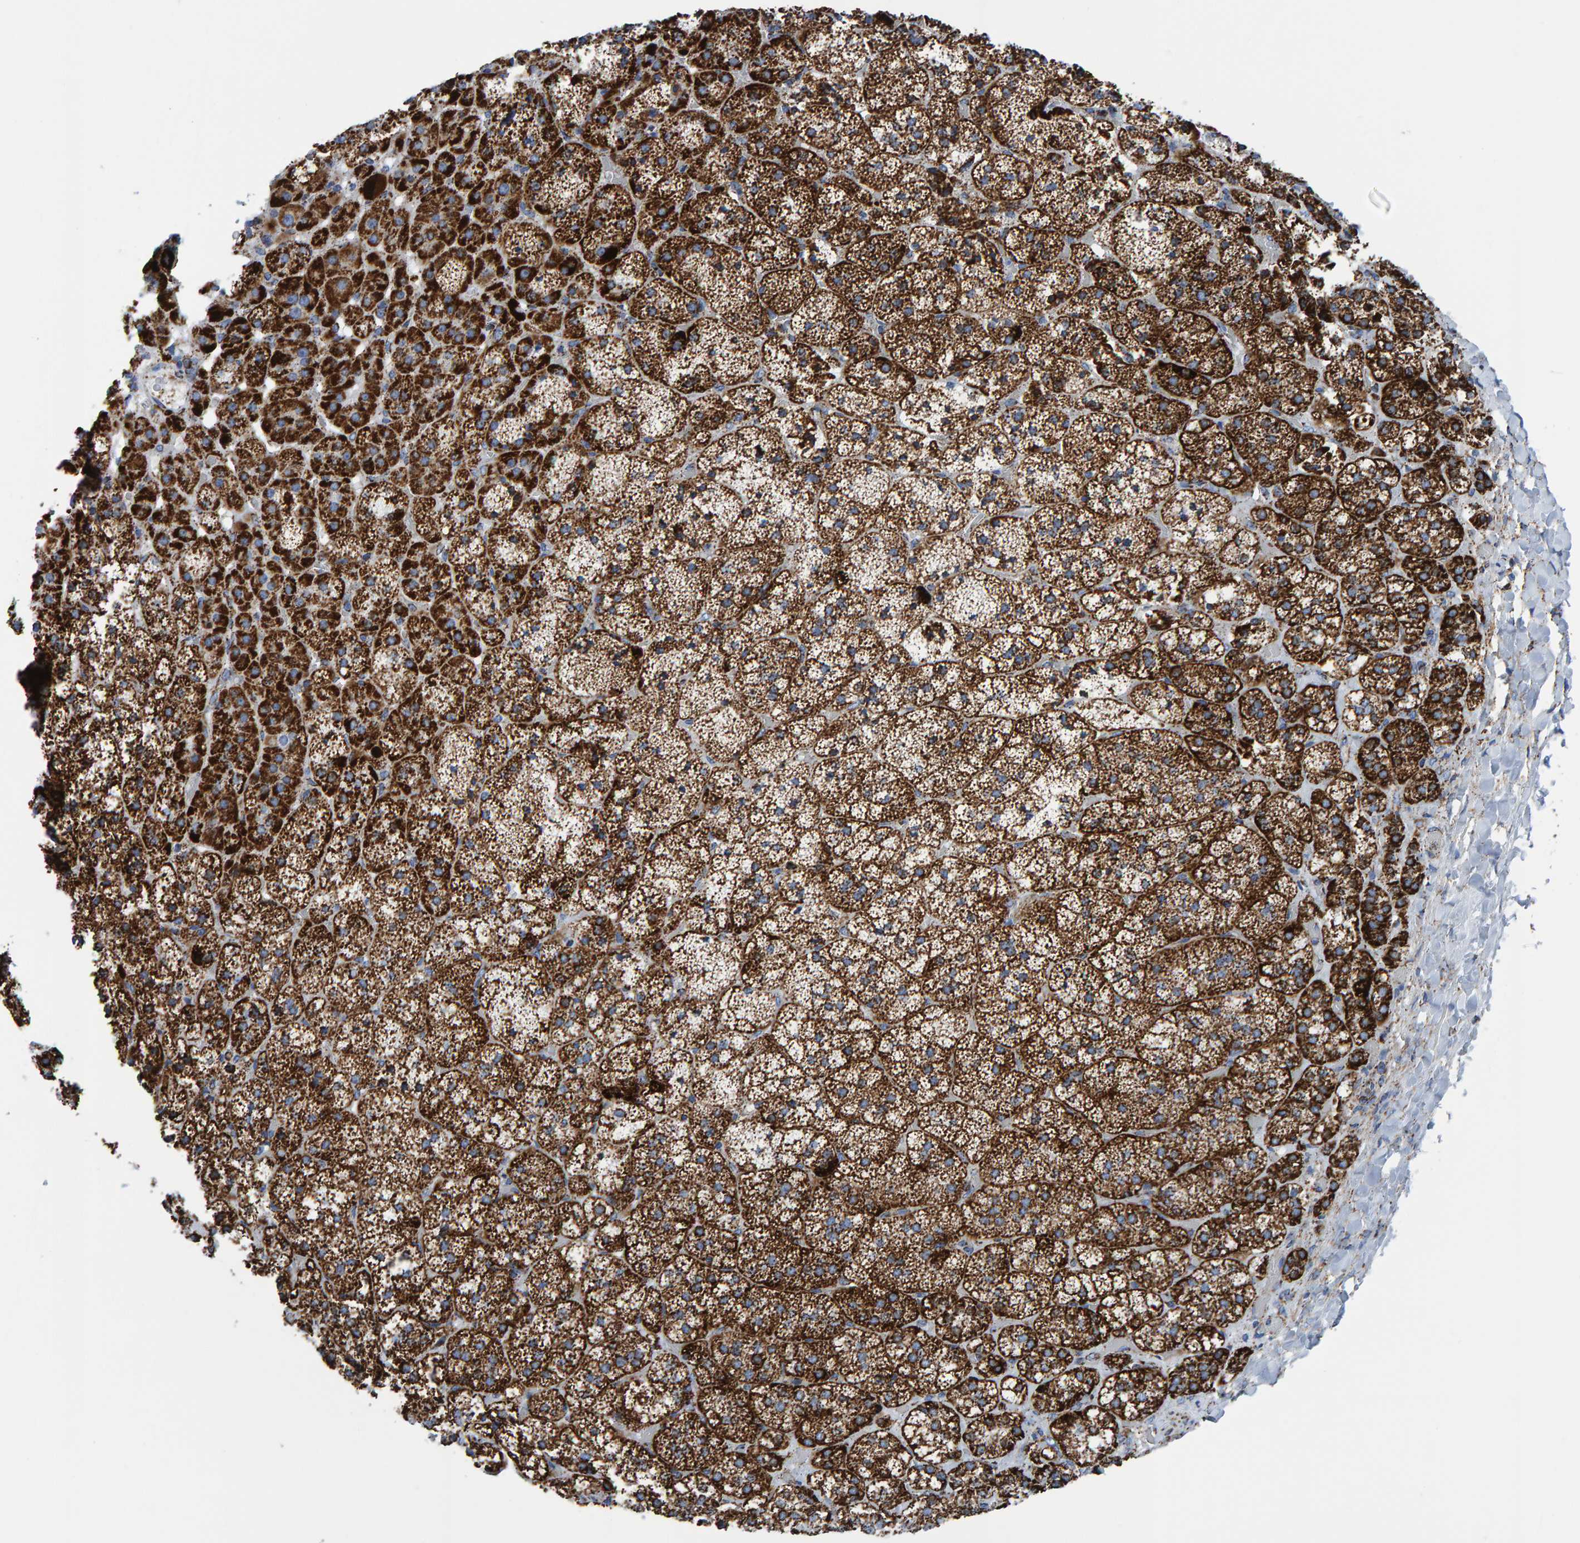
{"staining": {"intensity": "strong", "quantity": ">75%", "location": "cytoplasmic/membranous"}, "tissue": "adrenal gland", "cell_type": "Glandular cells", "image_type": "normal", "snomed": [{"axis": "morphology", "description": "Normal tissue, NOS"}, {"axis": "topography", "description": "Adrenal gland"}], "caption": "IHC micrograph of normal adrenal gland stained for a protein (brown), which displays high levels of strong cytoplasmic/membranous expression in approximately >75% of glandular cells.", "gene": "ENSG00000262660", "patient": {"sex": "female", "age": 44}}